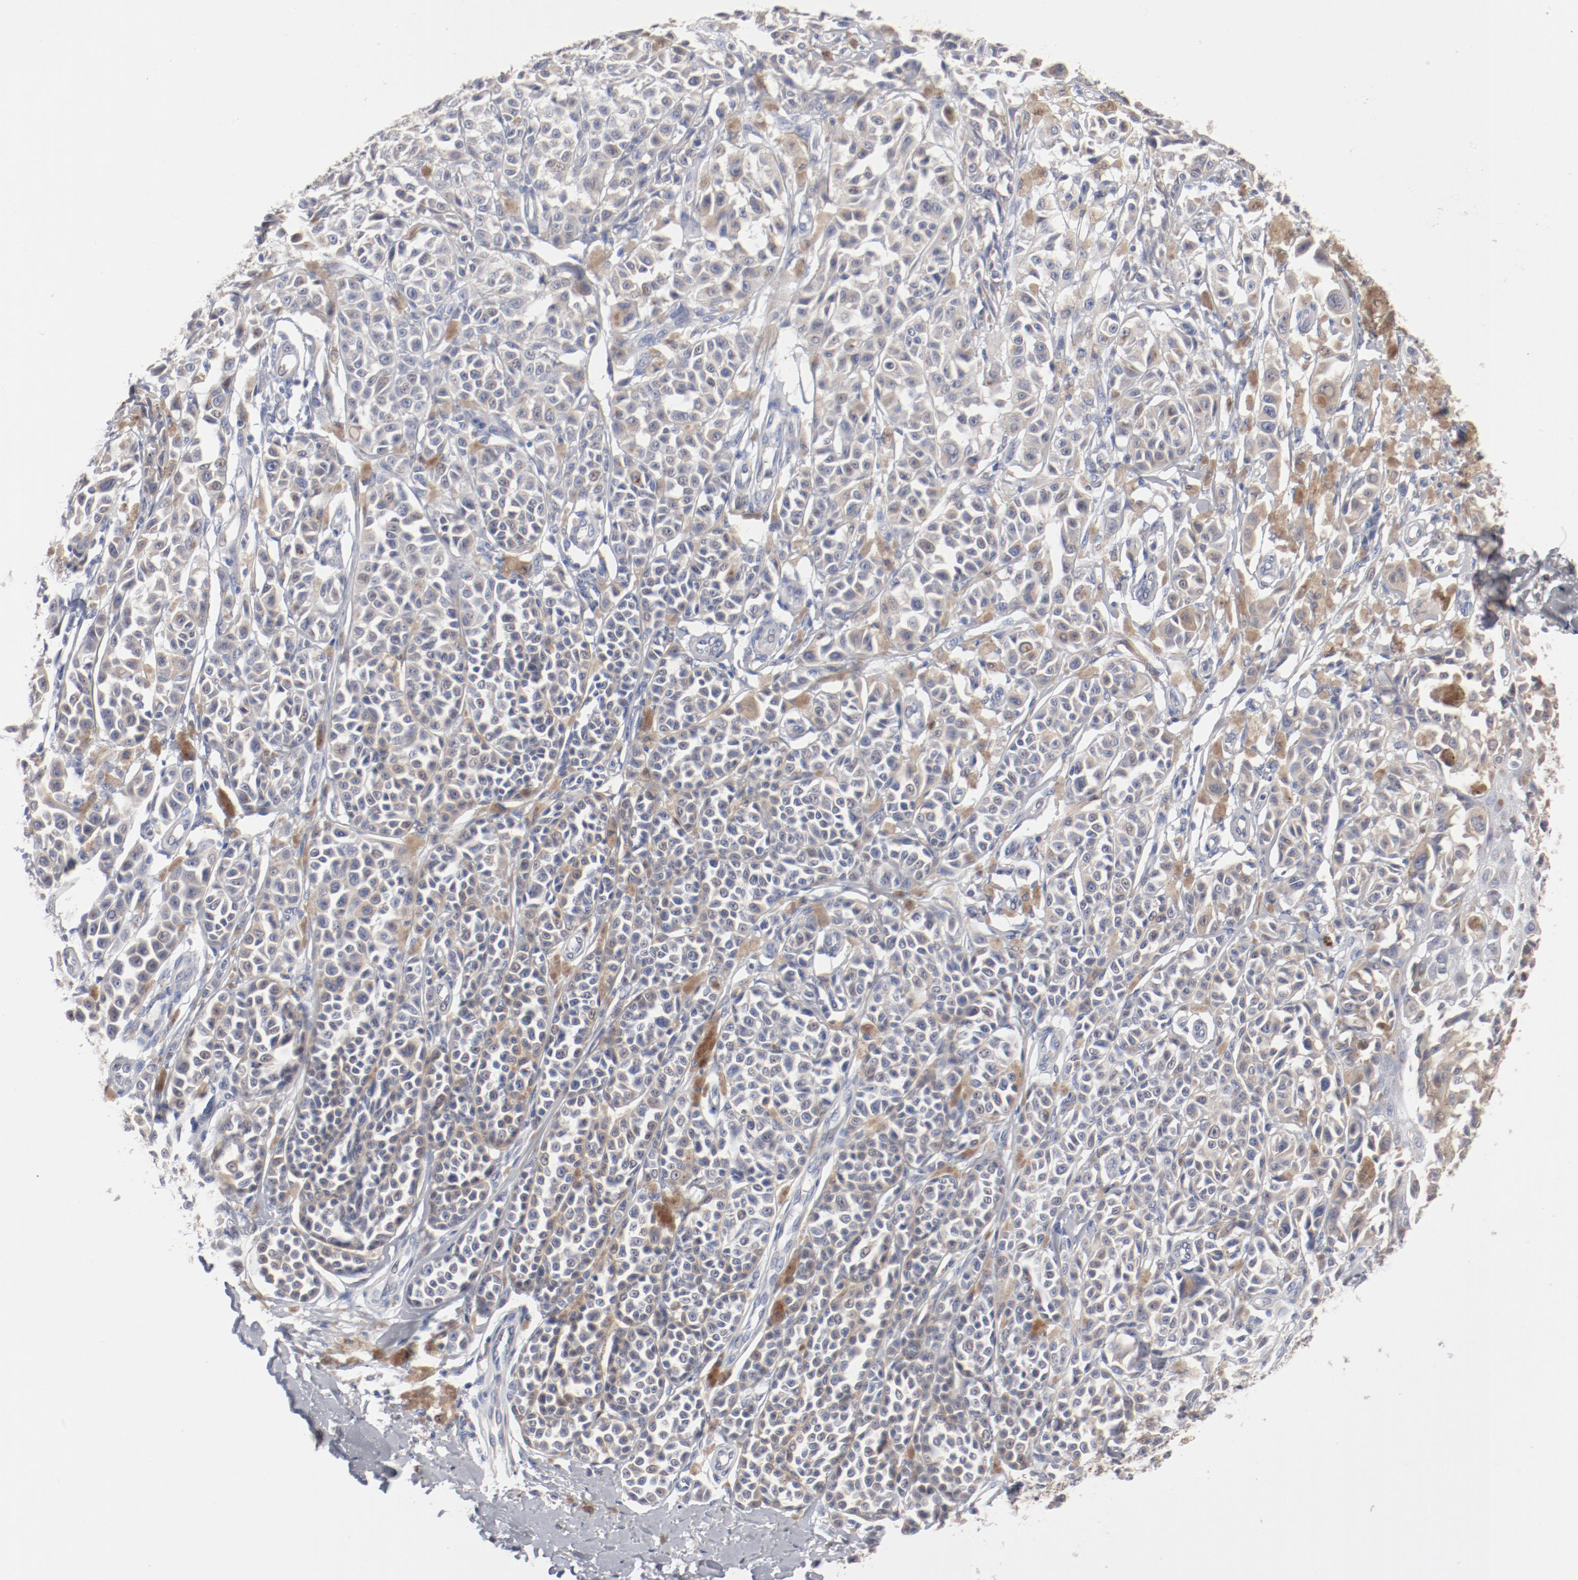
{"staining": {"intensity": "weak", "quantity": "<25%", "location": "cytoplasmic/membranous"}, "tissue": "melanoma", "cell_type": "Tumor cells", "image_type": "cancer", "snomed": [{"axis": "morphology", "description": "Malignant melanoma, NOS"}, {"axis": "topography", "description": "Skin"}], "caption": "An immunohistochemistry (IHC) histopathology image of malignant melanoma is shown. There is no staining in tumor cells of malignant melanoma. The staining was performed using DAB to visualize the protein expression in brown, while the nuclei were stained in blue with hematoxylin (Magnification: 20x).", "gene": "AK7", "patient": {"sex": "female", "age": 38}}